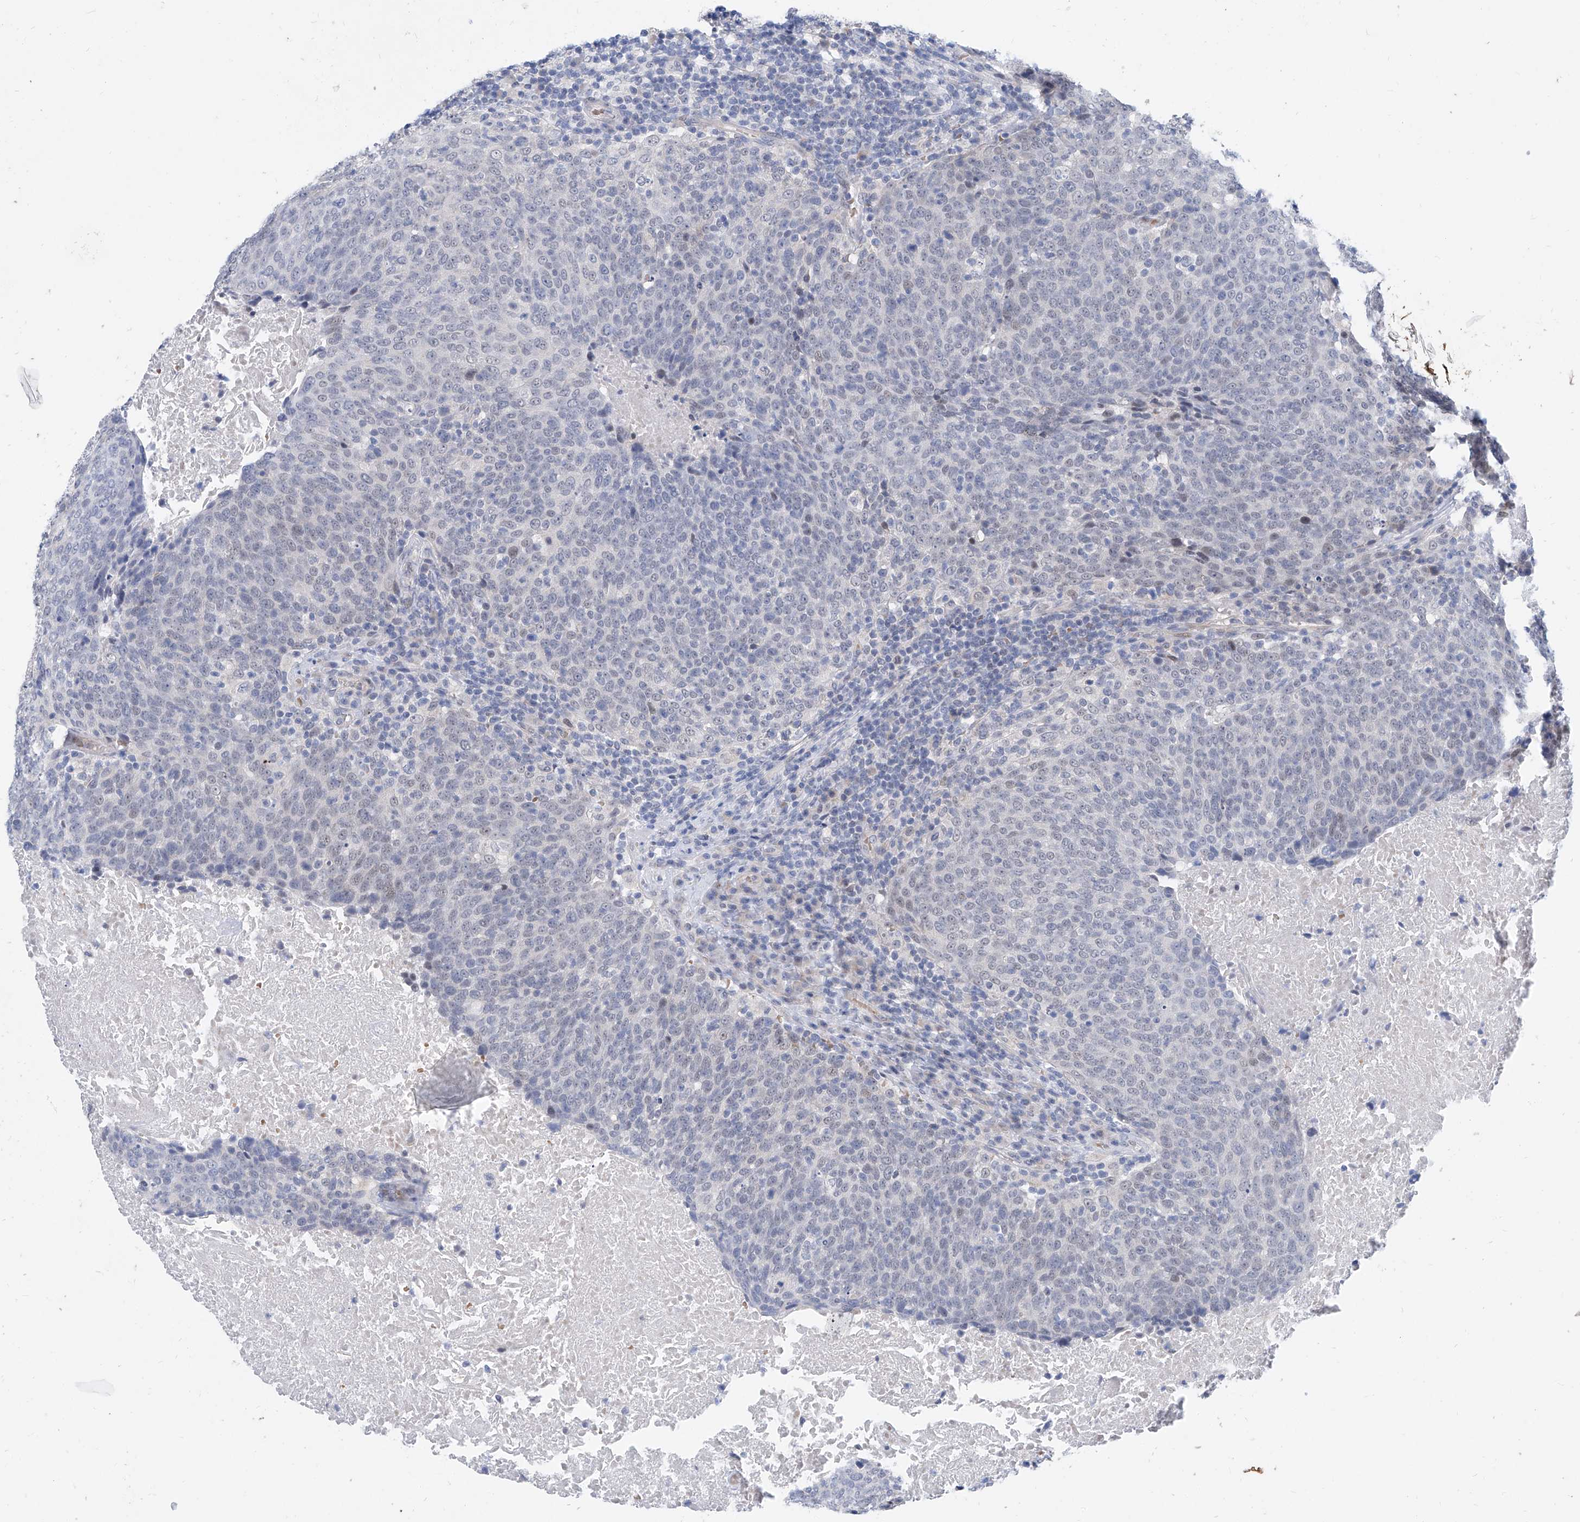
{"staining": {"intensity": "weak", "quantity": "<25%", "location": "nuclear"}, "tissue": "head and neck cancer", "cell_type": "Tumor cells", "image_type": "cancer", "snomed": [{"axis": "morphology", "description": "Squamous cell carcinoma, NOS"}, {"axis": "morphology", "description": "Squamous cell carcinoma, metastatic, NOS"}, {"axis": "topography", "description": "Lymph node"}, {"axis": "topography", "description": "Head-Neck"}], "caption": "A histopathology image of human squamous cell carcinoma (head and neck) is negative for staining in tumor cells.", "gene": "BPTF", "patient": {"sex": "male", "age": 62}}